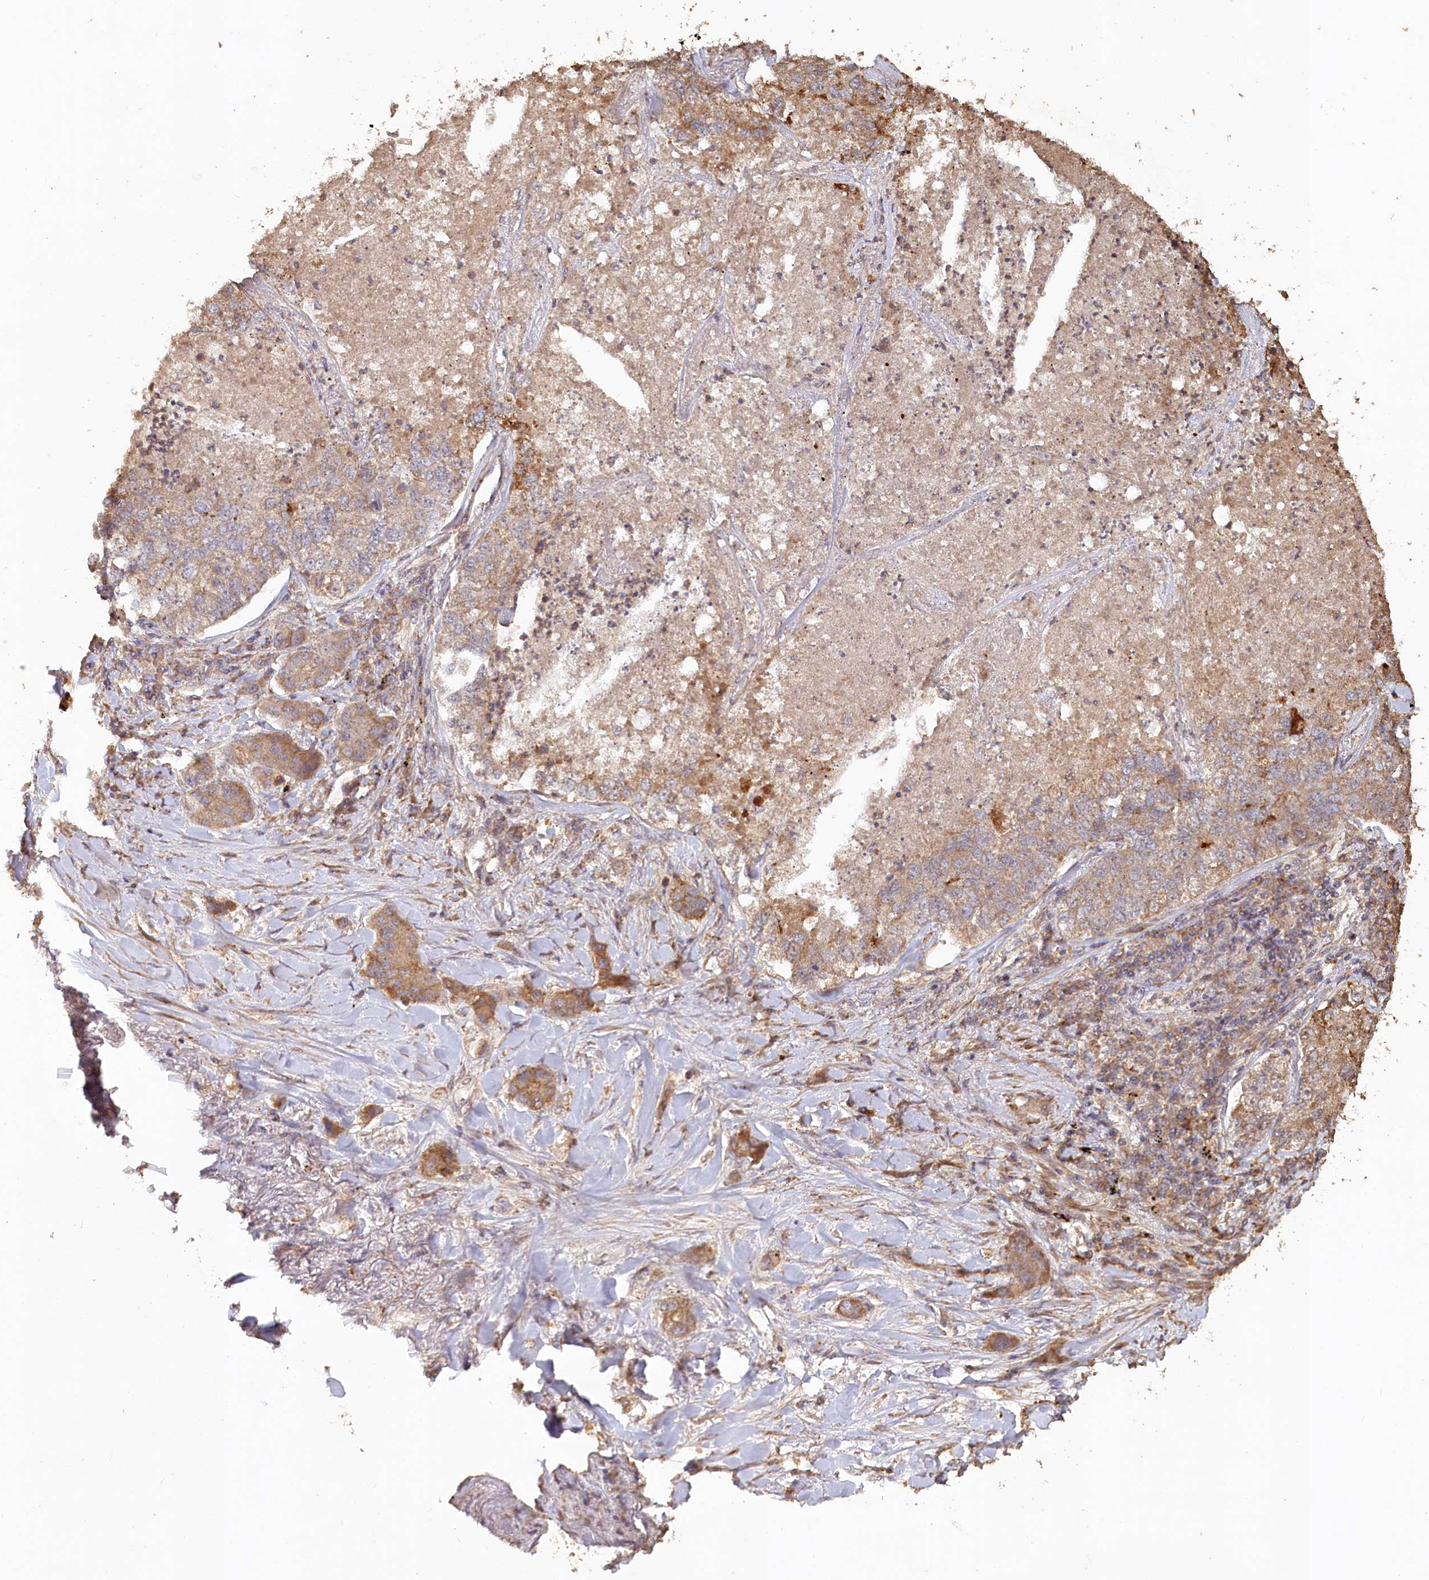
{"staining": {"intensity": "moderate", "quantity": ">75%", "location": "cytoplasmic/membranous"}, "tissue": "lung cancer", "cell_type": "Tumor cells", "image_type": "cancer", "snomed": [{"axis": "morphology", "description": "Adenocarcinoma, NOS"}, {"axis": "topography", "description": "Lung"}], "caption": "This histopathology image displays adenocarcinoma (lung) stained with immunohistochemistry (IHC) to label a protein in brown. The cytoplasmic/membranous of tumor cells show moderate positivity for the protein. Nuclei are counter-stained blue.", "gene": "HAL", "patient": {"sex": "male", "age": 49}}